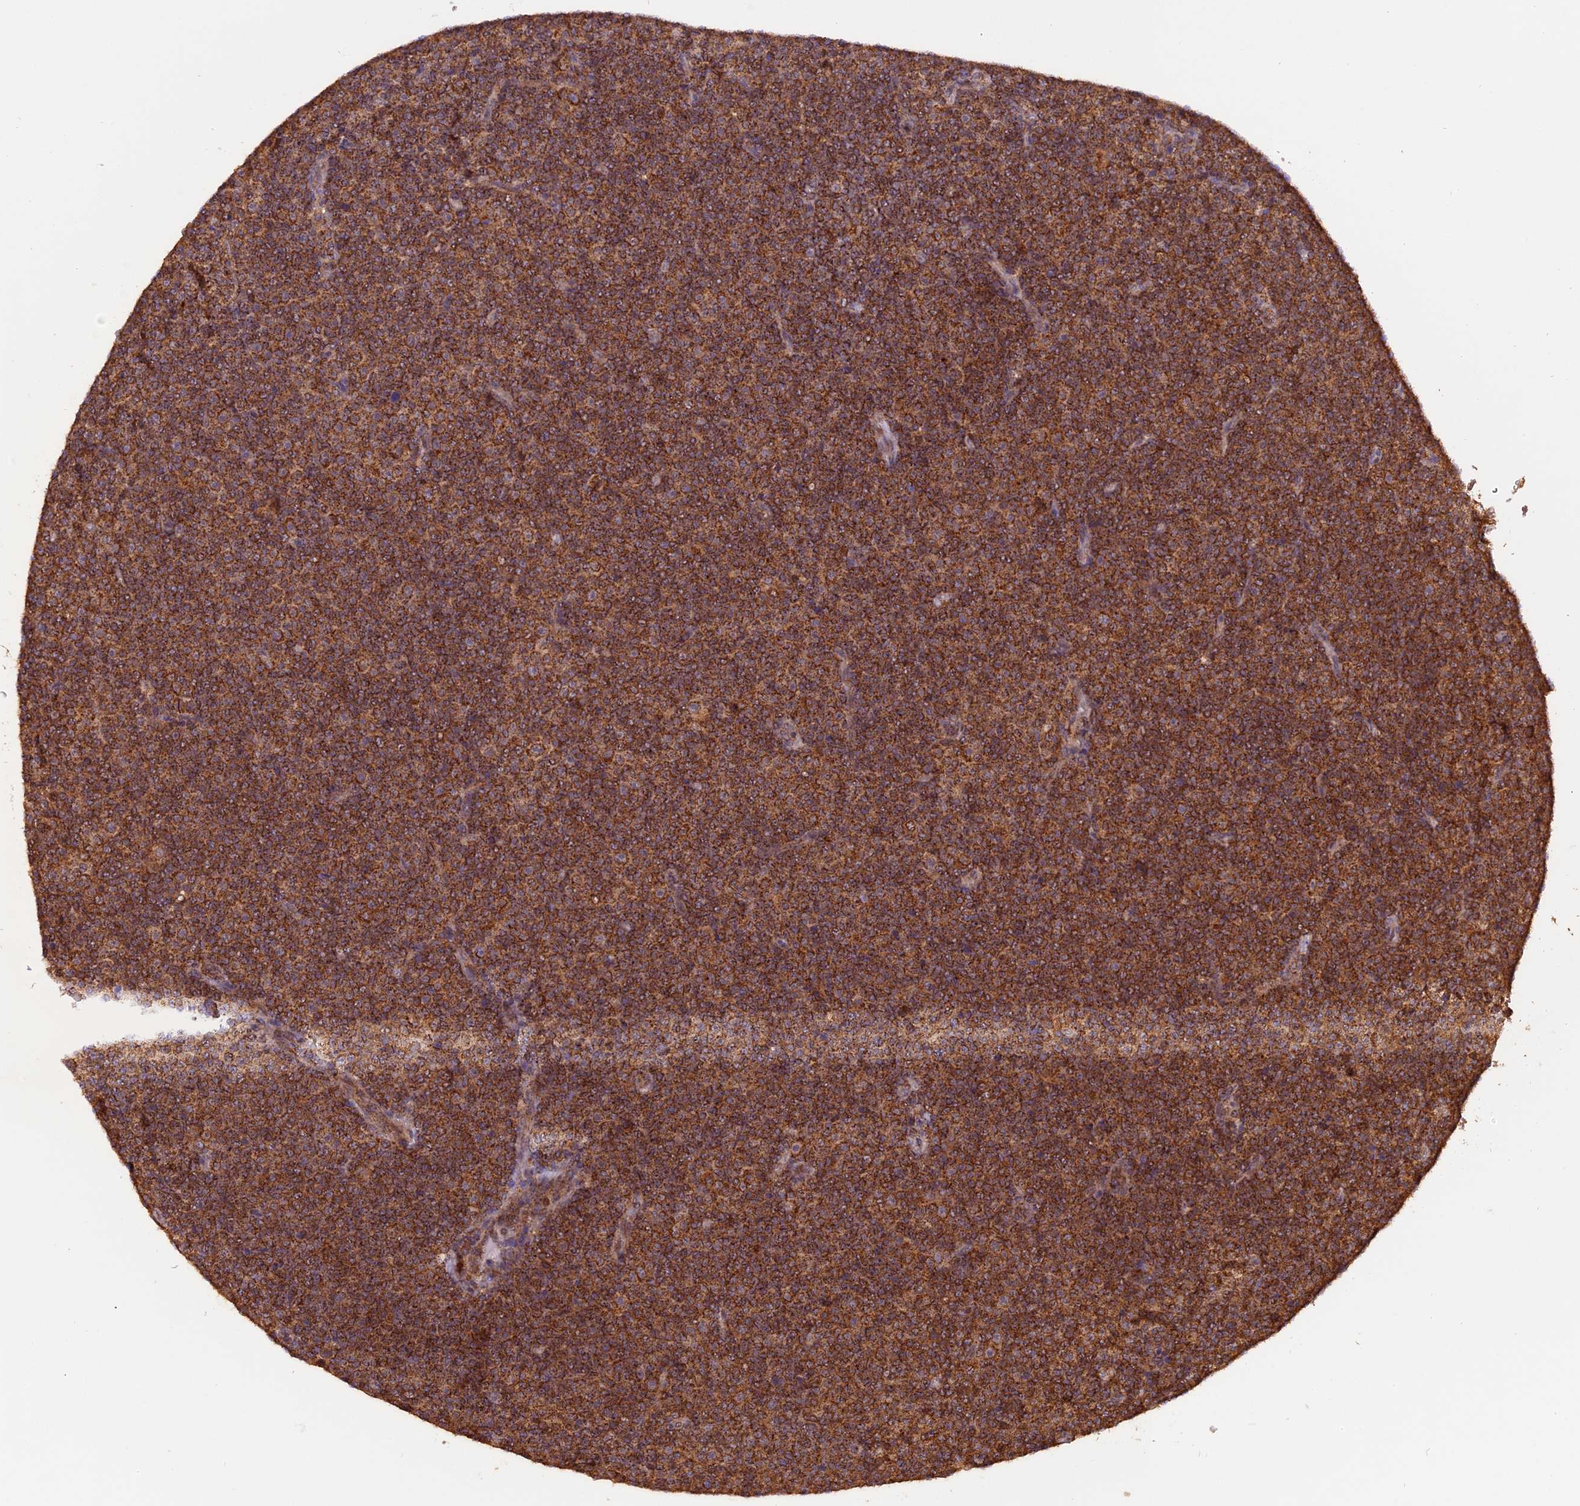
{"staining": {"intensity": "strong", "quantity": ">75%", "location": "cytoplasmic/membranous"}, "tissue": "lymphoma", "cell_type": "Tumor cells", "image_type": "cancer", "snomed": [{"axis": "morphology", "description": "Malignant lymphoma, non-Hodgkin's type, Low grade"}, {"axis": "topography", "description": "Lymph node"}], "caption": "A high amount of strong cytoplasmic/membranous positivity is present in approximately >75% of tumor cells in malignant lymphoma, non-Hodgkin's type (low-grade) tissue.", "gene": "PEX3", "patient": {"sex": "female", "age": 67}}